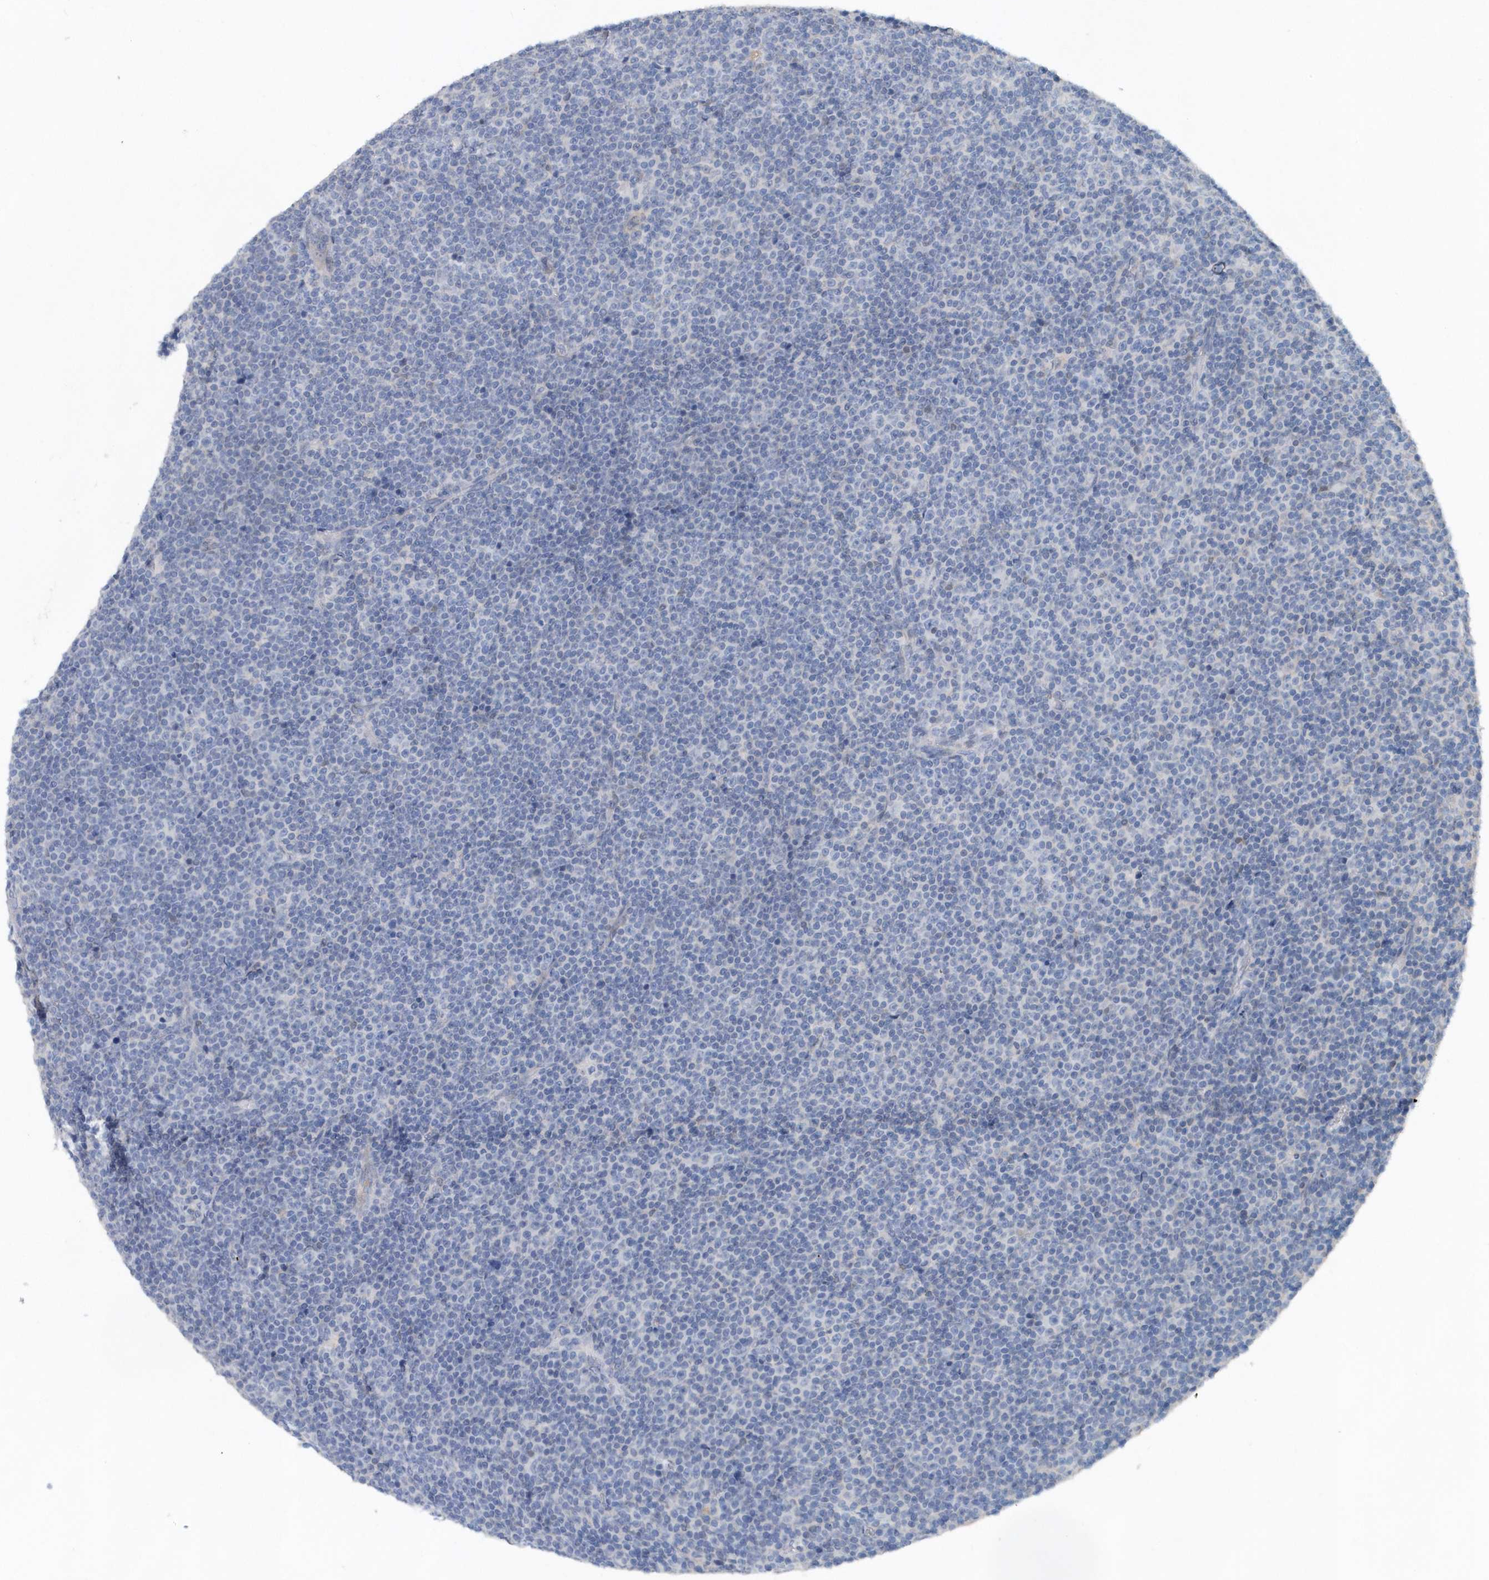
{"staining": {"intensity": "negative", "quantity": "none", "location": "none"}, "tissue": "lymphoma", "cell_type": "Tumor cells", "image_type": "cancer", "snomed": [{"axis": "morphology", "description": "Malignant lymphoma, non-Hodgkin's type, Low grade"}, {"axis": "topography", "description": "Lymph node"}], "caption": "This is an immunohistochemistry image of low-grade malignant lymphoma, non-Hodgkin's type. There is no staining in tumor cells.", "gene": "PFN2", "patient": {"sex": "female", "age": 67}}